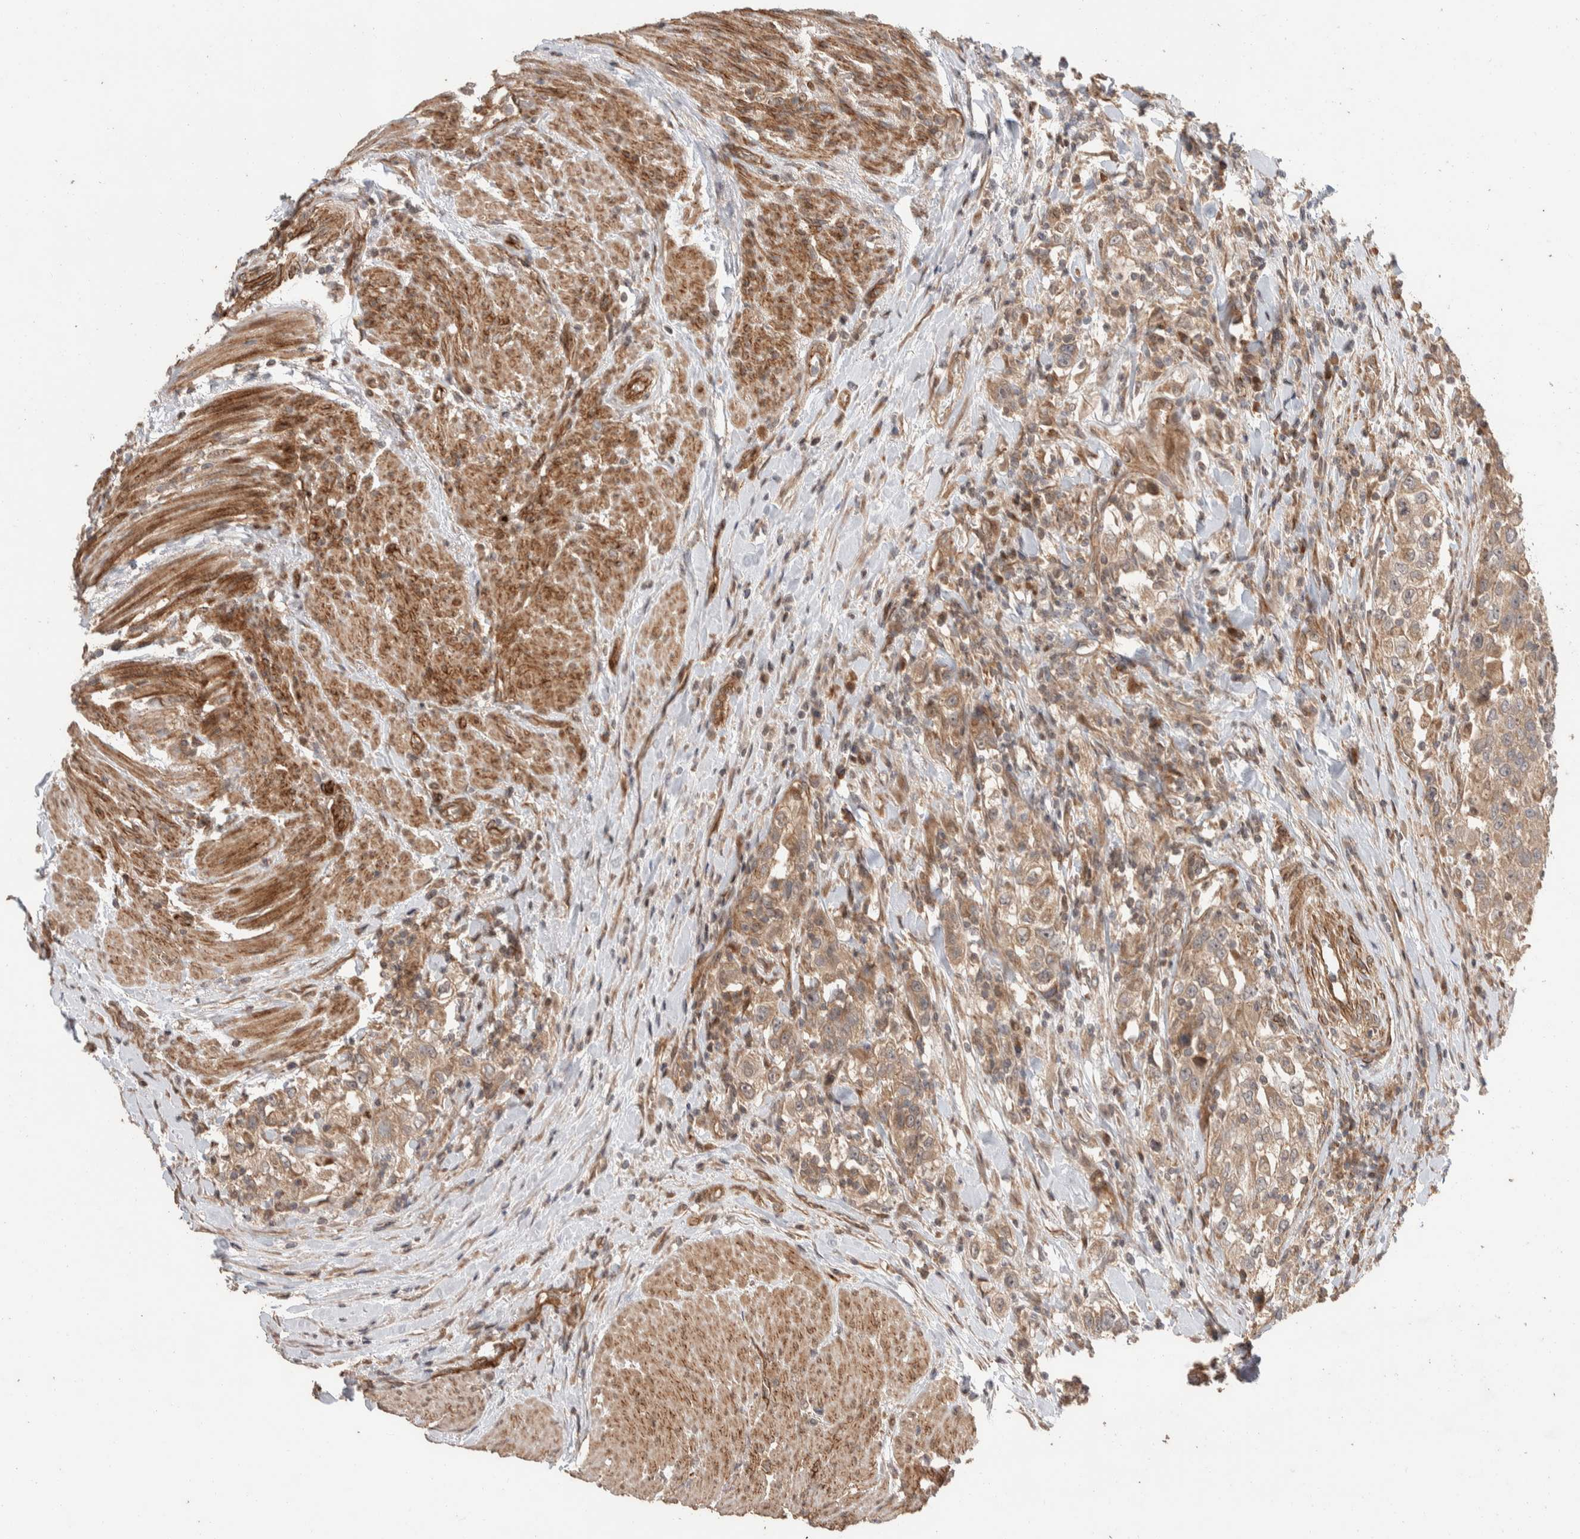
{"staining": {"intensity": "weak", "quantity": ">75%", "location": "cytoplasmic/membranous"}, "tissue": "urothelial cancer", "cell_type": "Tumor cells", "image_type": "cancer", "snomed": [{"axis": "morphology", "description": "Urothelial carcinoma, High grade"}, {"axis": "topography", "description": "Urinary bladder"}], "caption": "This image reveals immunohistochemistry (IHC) staining of human urothelial carcinoma (high-grade), with low weak cytoplasmic/membranous positivity in about >75% of tumor cells.", "gene": "ERC1", "patient": {"sex": "female", "age": 80}}